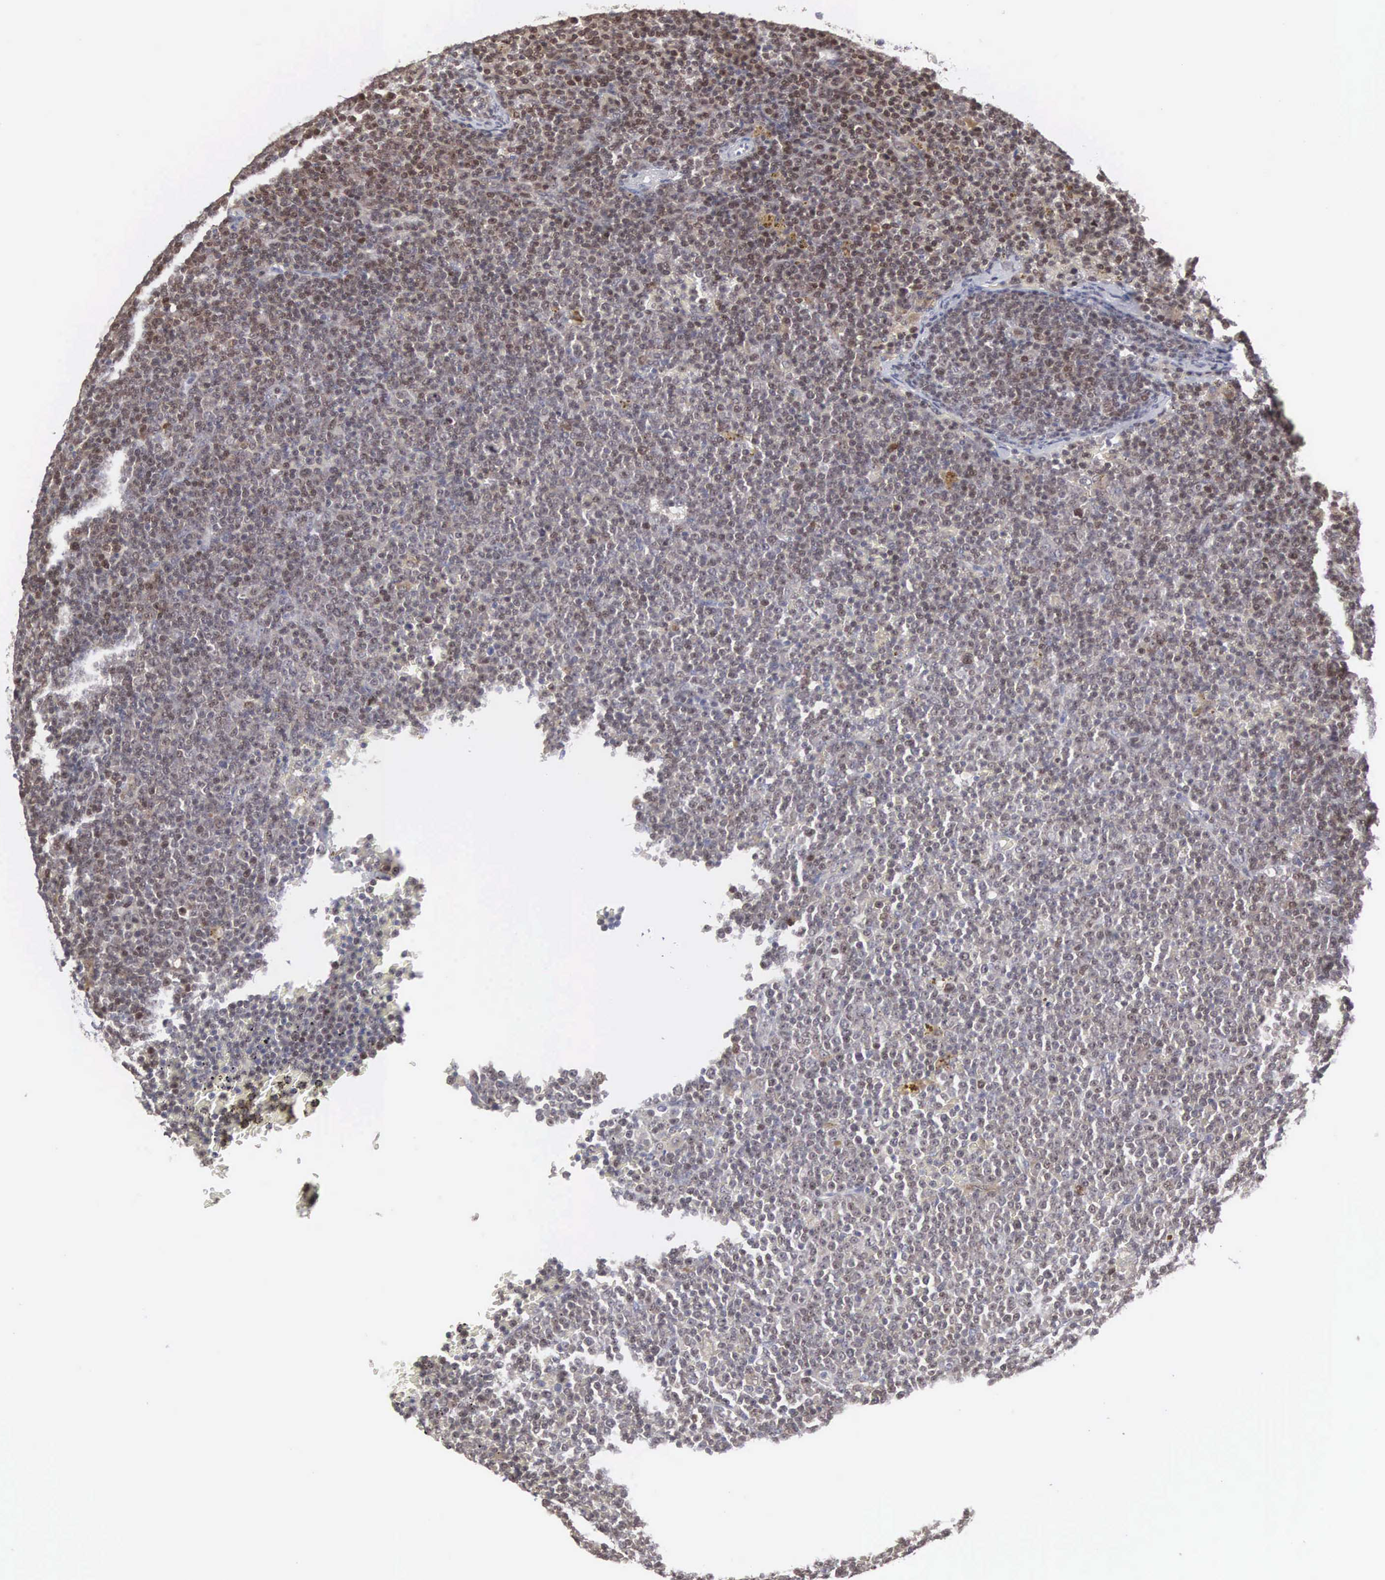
{"staining": {"intensity": "weak", "quantity": "25%-75%", "location": "cytoplasmic/membranous"}, "tissue": "lymphoma", "cell_type": "Tumor cells", "image_type": "cancer", "snomed": [{"axis": "morphology", "description": "Malignant lymphoma, non-Hodgkin's type, Low grade"}, {"axis": "topography", "description": "Lymph node"}], "caption": "Human lymphoma stained with a protein marker shows weak staining in tumor cells.", "gene": "ACOT4", "patient": {"sex": "male", "age": 50}}